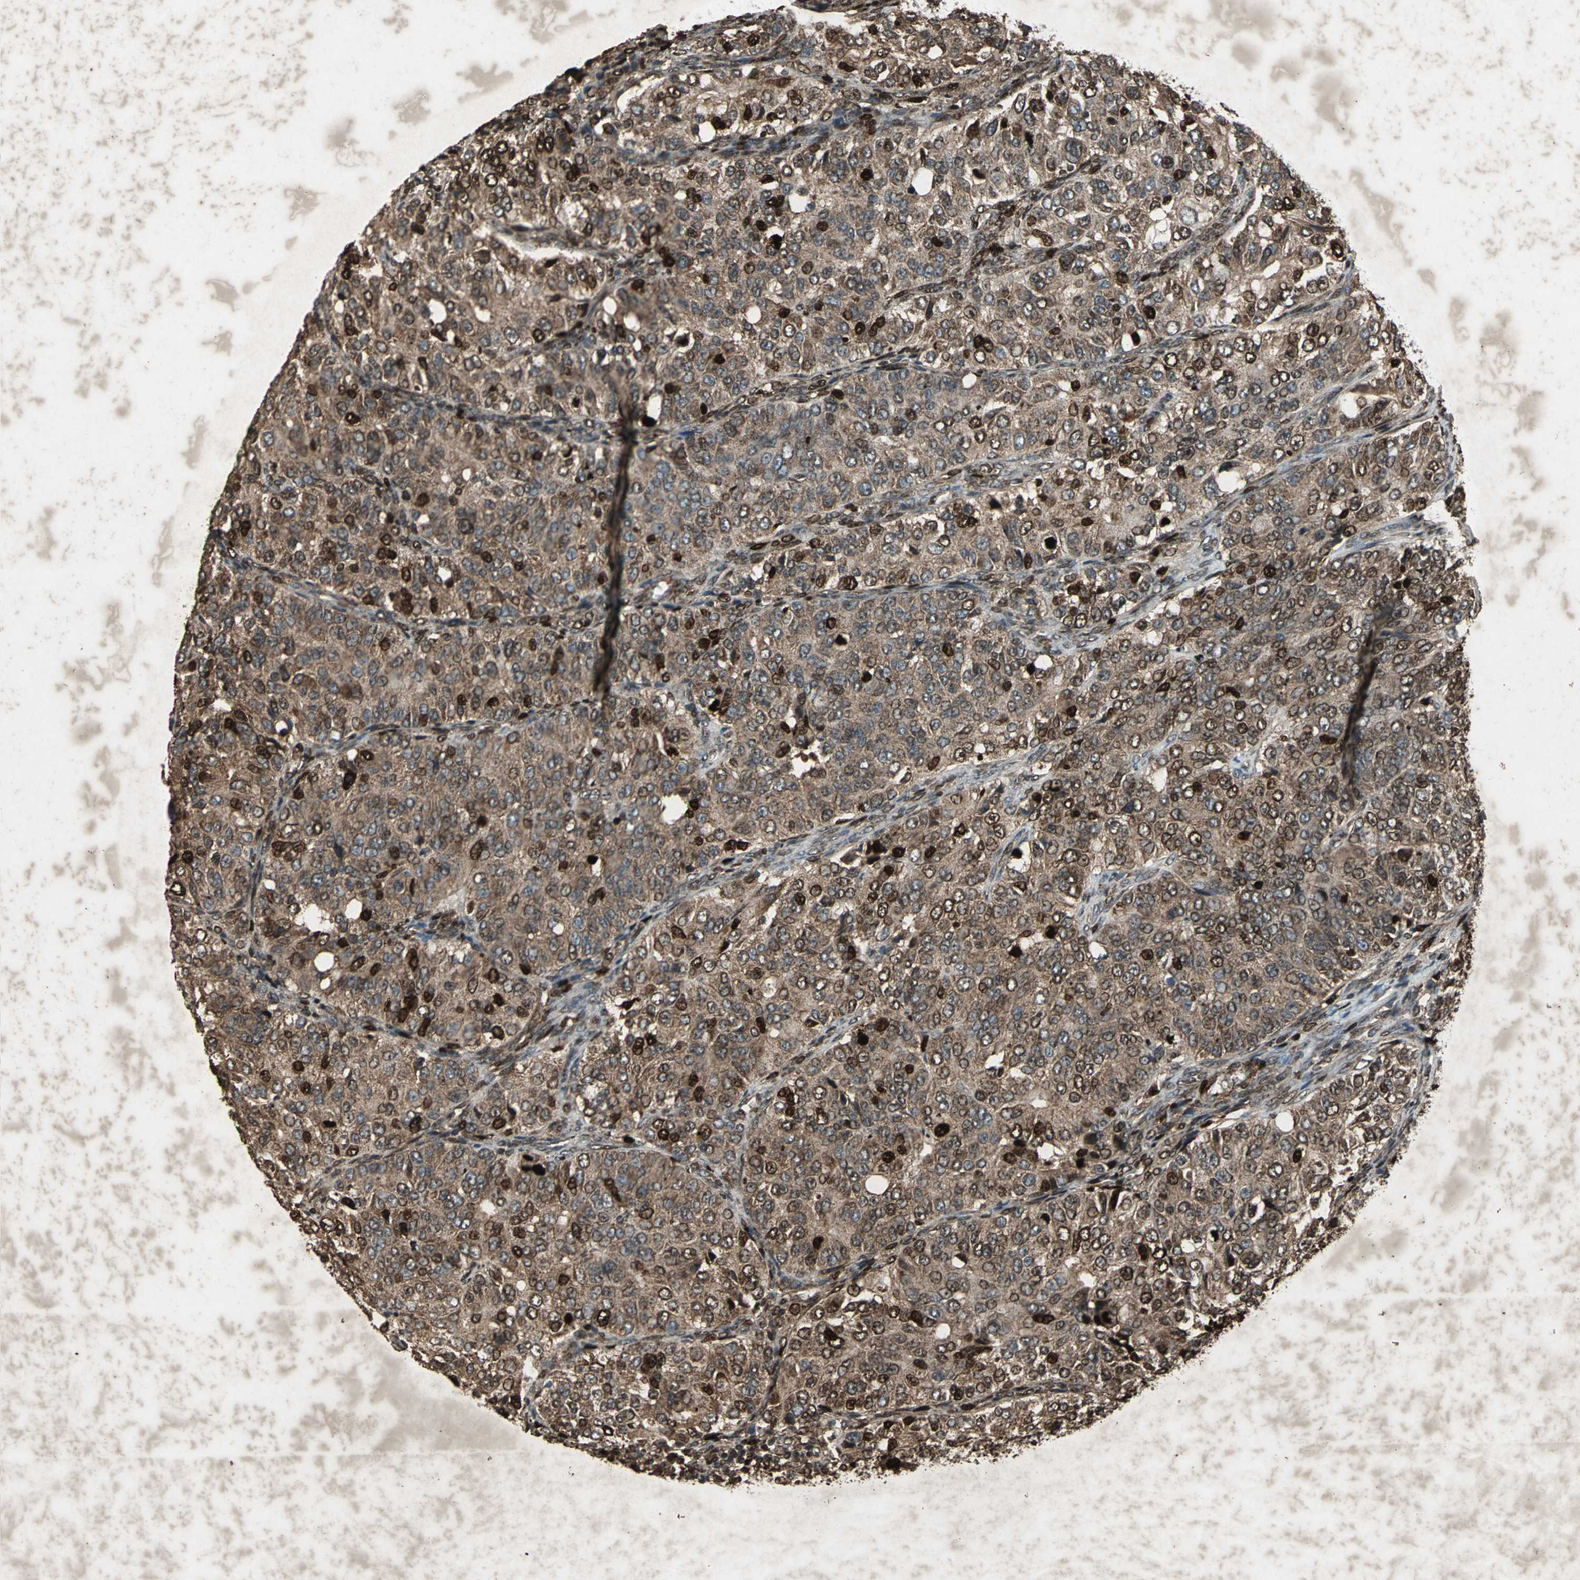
{"staining": {"intensity": "strong", "quantity": ">75%", "location": "cytoplasmic/membranous,nuclear"}, "tissue": "ovarian cancer", "cell_type": "Tumor cells", "image_type": "cancer", "snomed": [{"axis": "morphology", "description": "Carcinoma, endometroid"}, {"axis": "topography", "description": "Ovary"}], "caption": "Tumor cells show strong cytoplasmic/membranous and nuclear positivity in about >75% of cells in ovarian endometroid carcinoma.", "gene": "SEPTIN4", "patient": {"sex": "female", "age": 51}}